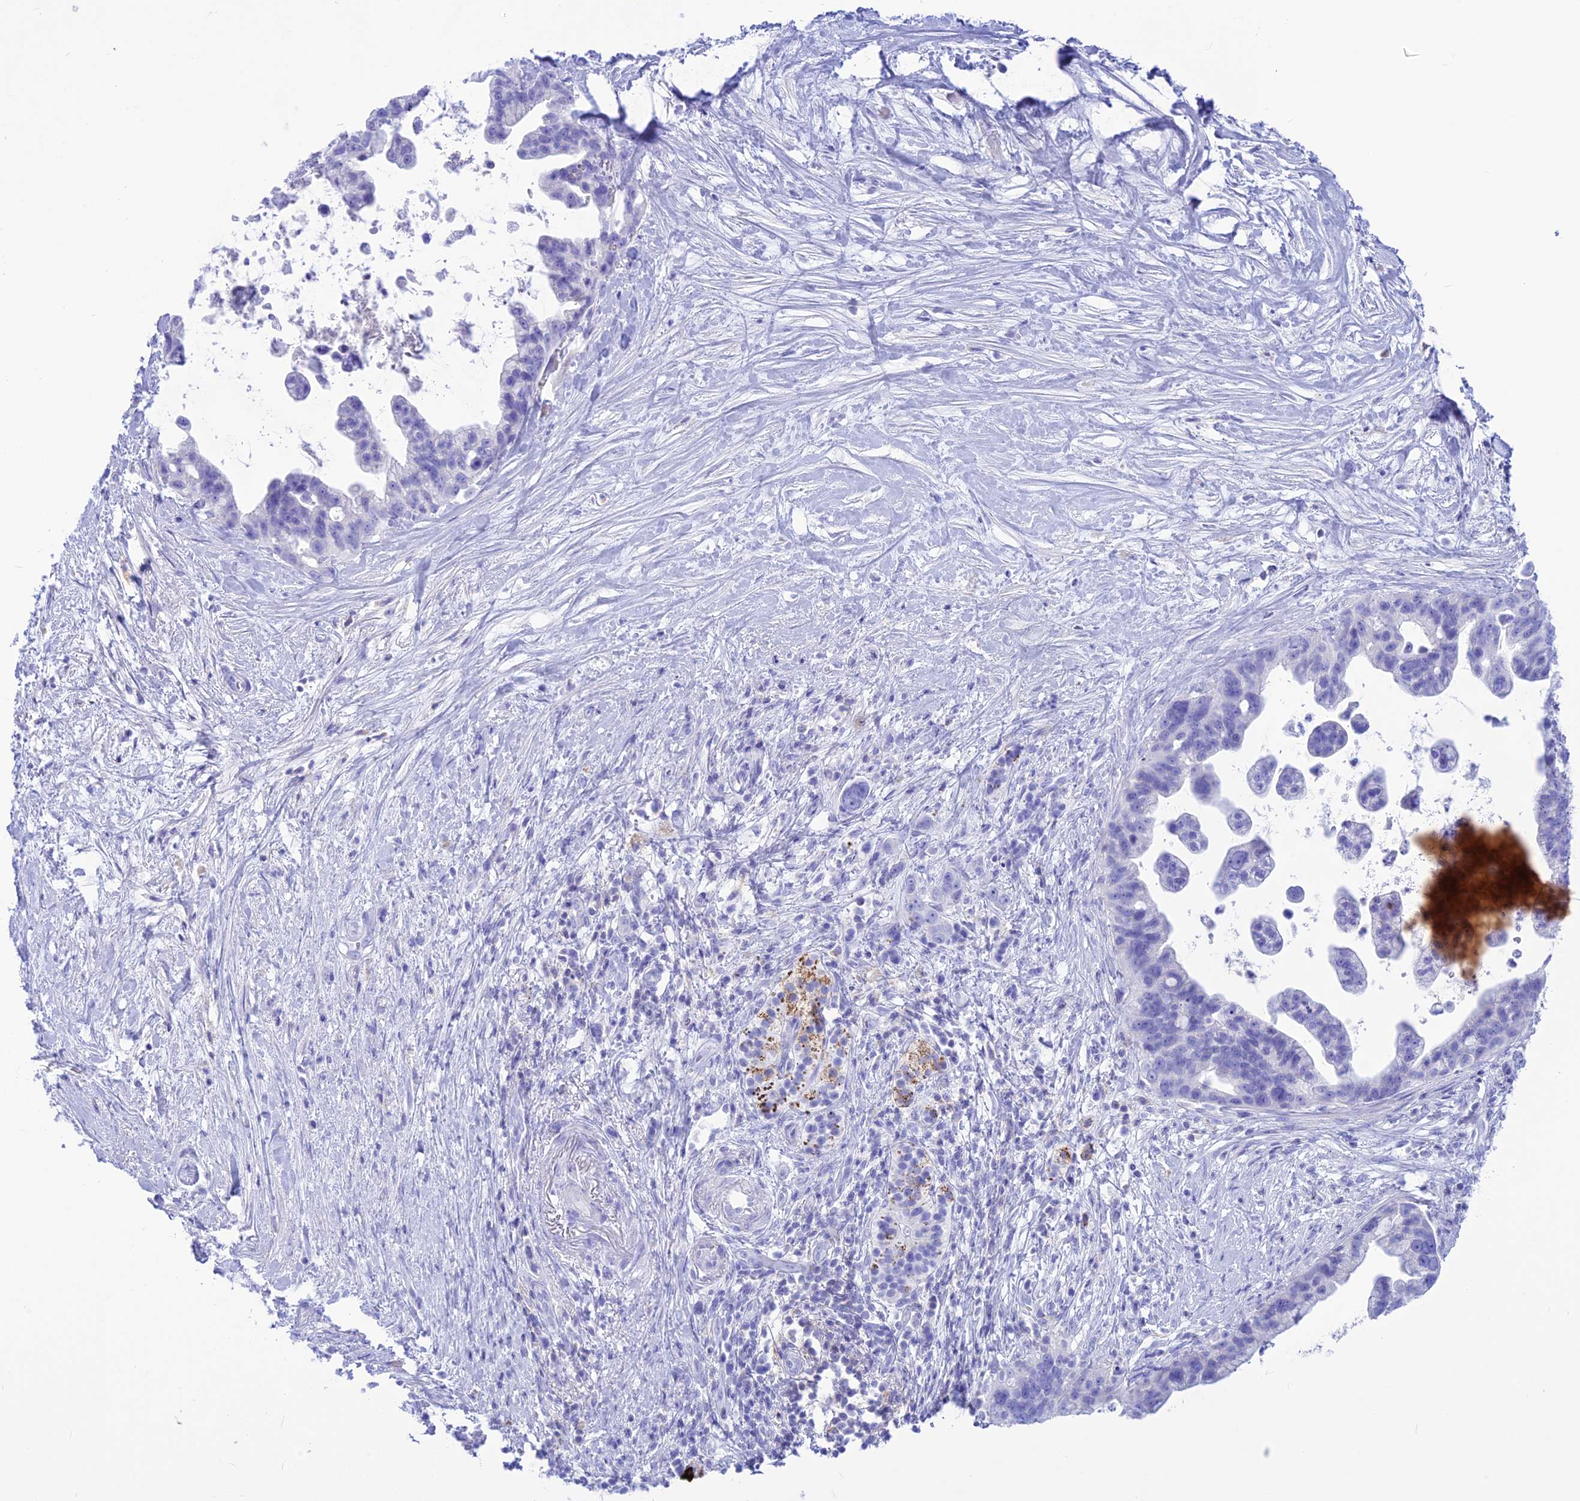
{"staining": {"intensity": "negative", "quantity": "none", "location": "none"}, "tissue": "pancreatic cancer", "cell_type": "Tumor cells", "image_type": "cancer", "snomed": [{"axis": "morphology", "description": "Adenocarcinoma, NOS"}, {"axis": "topography", "description": "Pancreas"}], "caption": "A high-resolution histopathology image shows immunohistochemistry (IHC) staining of pancreatic cancer (adenocarcinoma), which exhibits no significant staining in tumor cells.", "gene": "GLYATL1", "patient": {"sex": "female", "age": 83}}